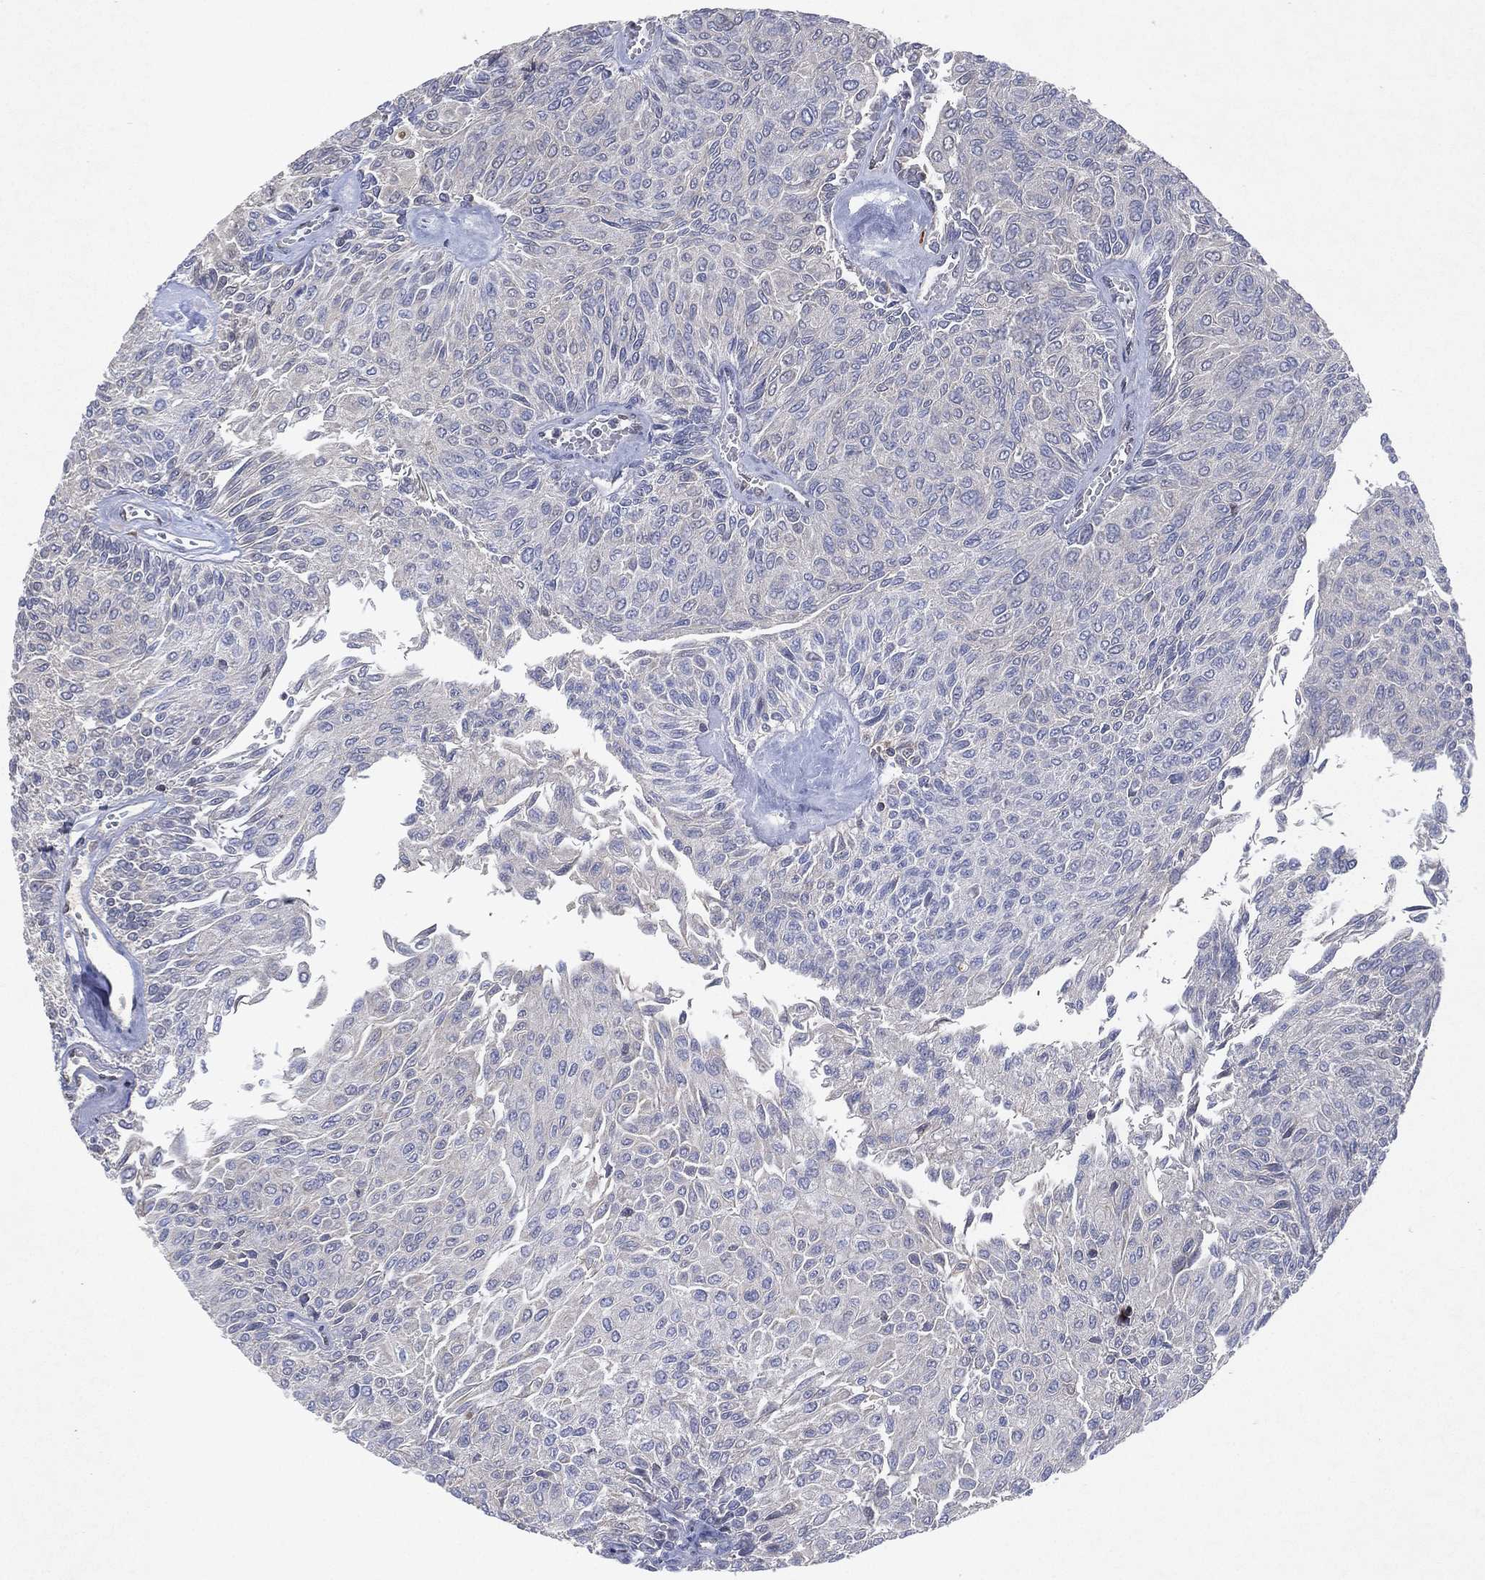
{"staining": {"intensity": "negative", "quantity": "none", "location": "none"}, "tissue": "urothelial cancer", "cell_type": "Tumor cells", "image_type": "cancer", "snomed": [{"axis": "morphology", "description": "Urothelial carcinoma, Low grade"}, {"axis": "topography", "description": "Ureter, NOS"}, {"axis": "topography", "description": "Urinary bladder"}], "caption": "This is an IHC image of urothelial cancer. There is no staining in tumor cells.", "gene": "FLI1", "patient": {"sex": "male", "age": 78}}